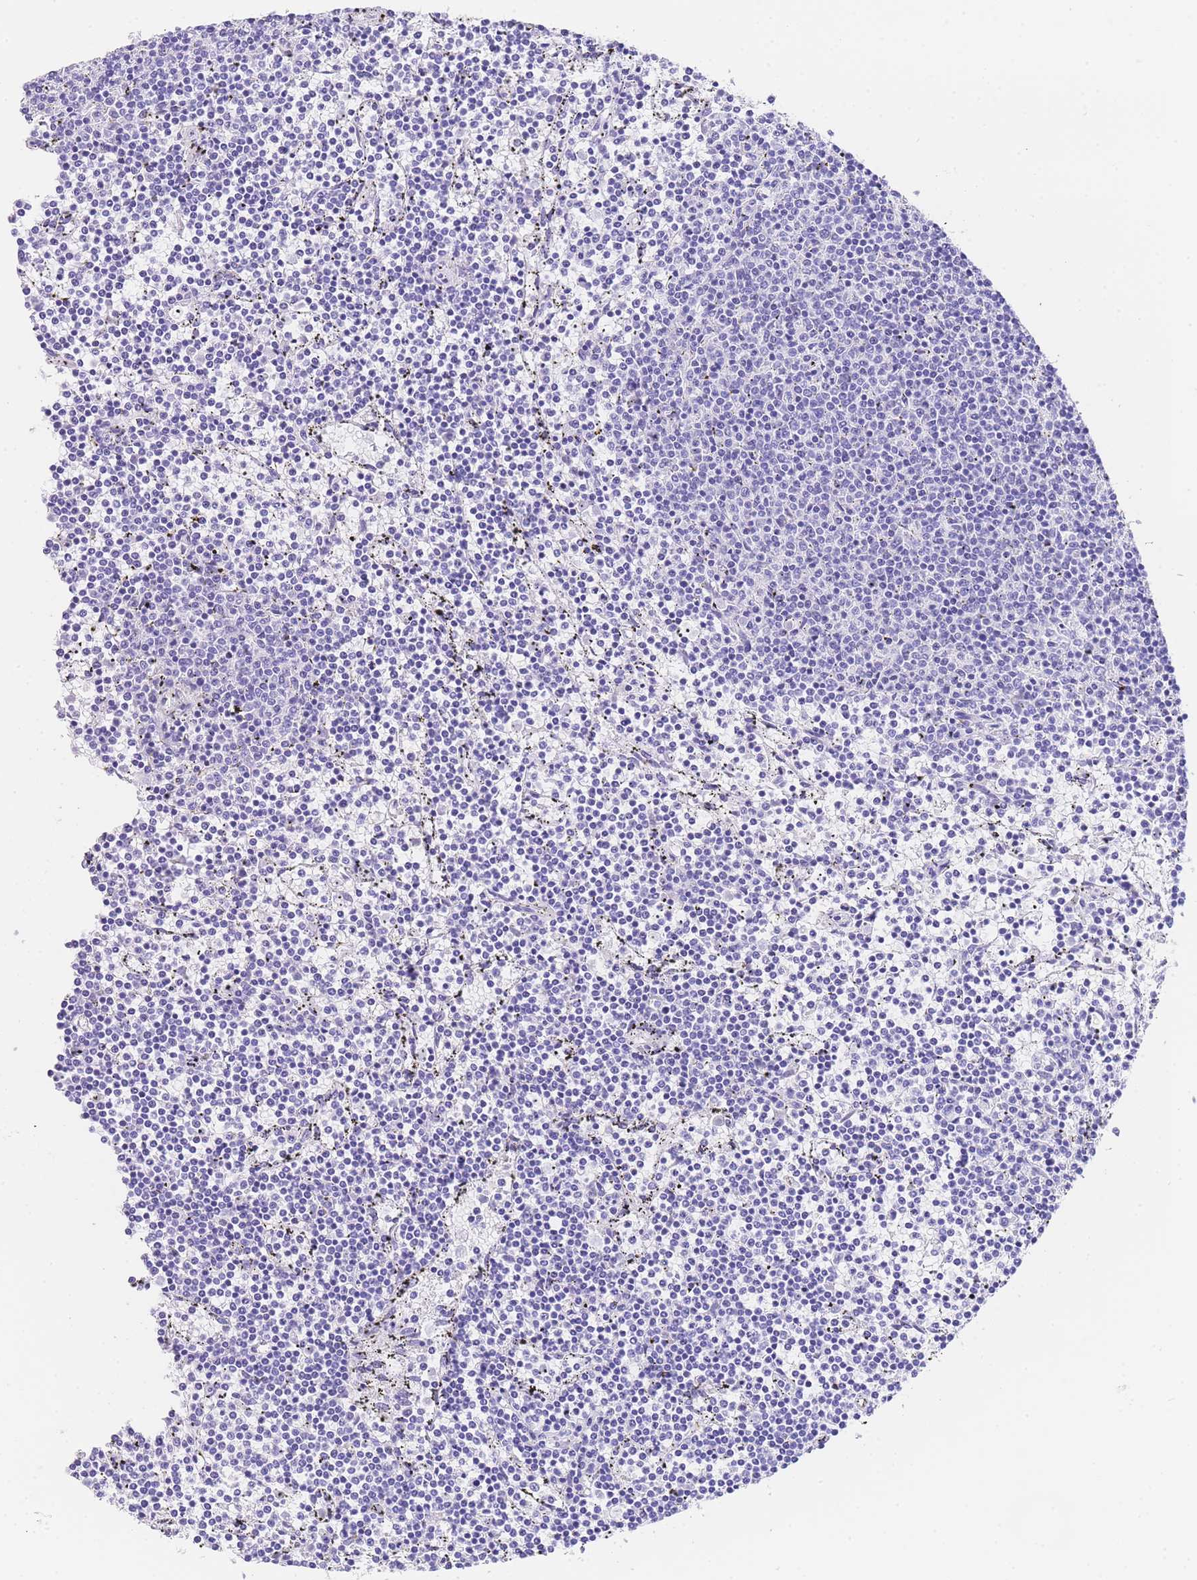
{"staining": {"intensity": "negative", "quantity": "none", "location": "none"}, "tissue": "lymphoma", "cell_type": "Tumor cells", "image_type": "cancer", "snomed": [{"axis": "morphology", "description": "Malignant lymphoma, non-Hodgkin's type, Low grade"}, {"axis": "topography", "description": "Spleen"}], "caption": "High power microscopy photomicrograph of an immunohistochemistry (IHC) photomicrograph of malignant lymphoma, non-Hodgkin's type (low-grade), revealing no significant positivity in tumor cells.", "gene": "NKD2", "patient": {"sex": "female", "age": 50}}